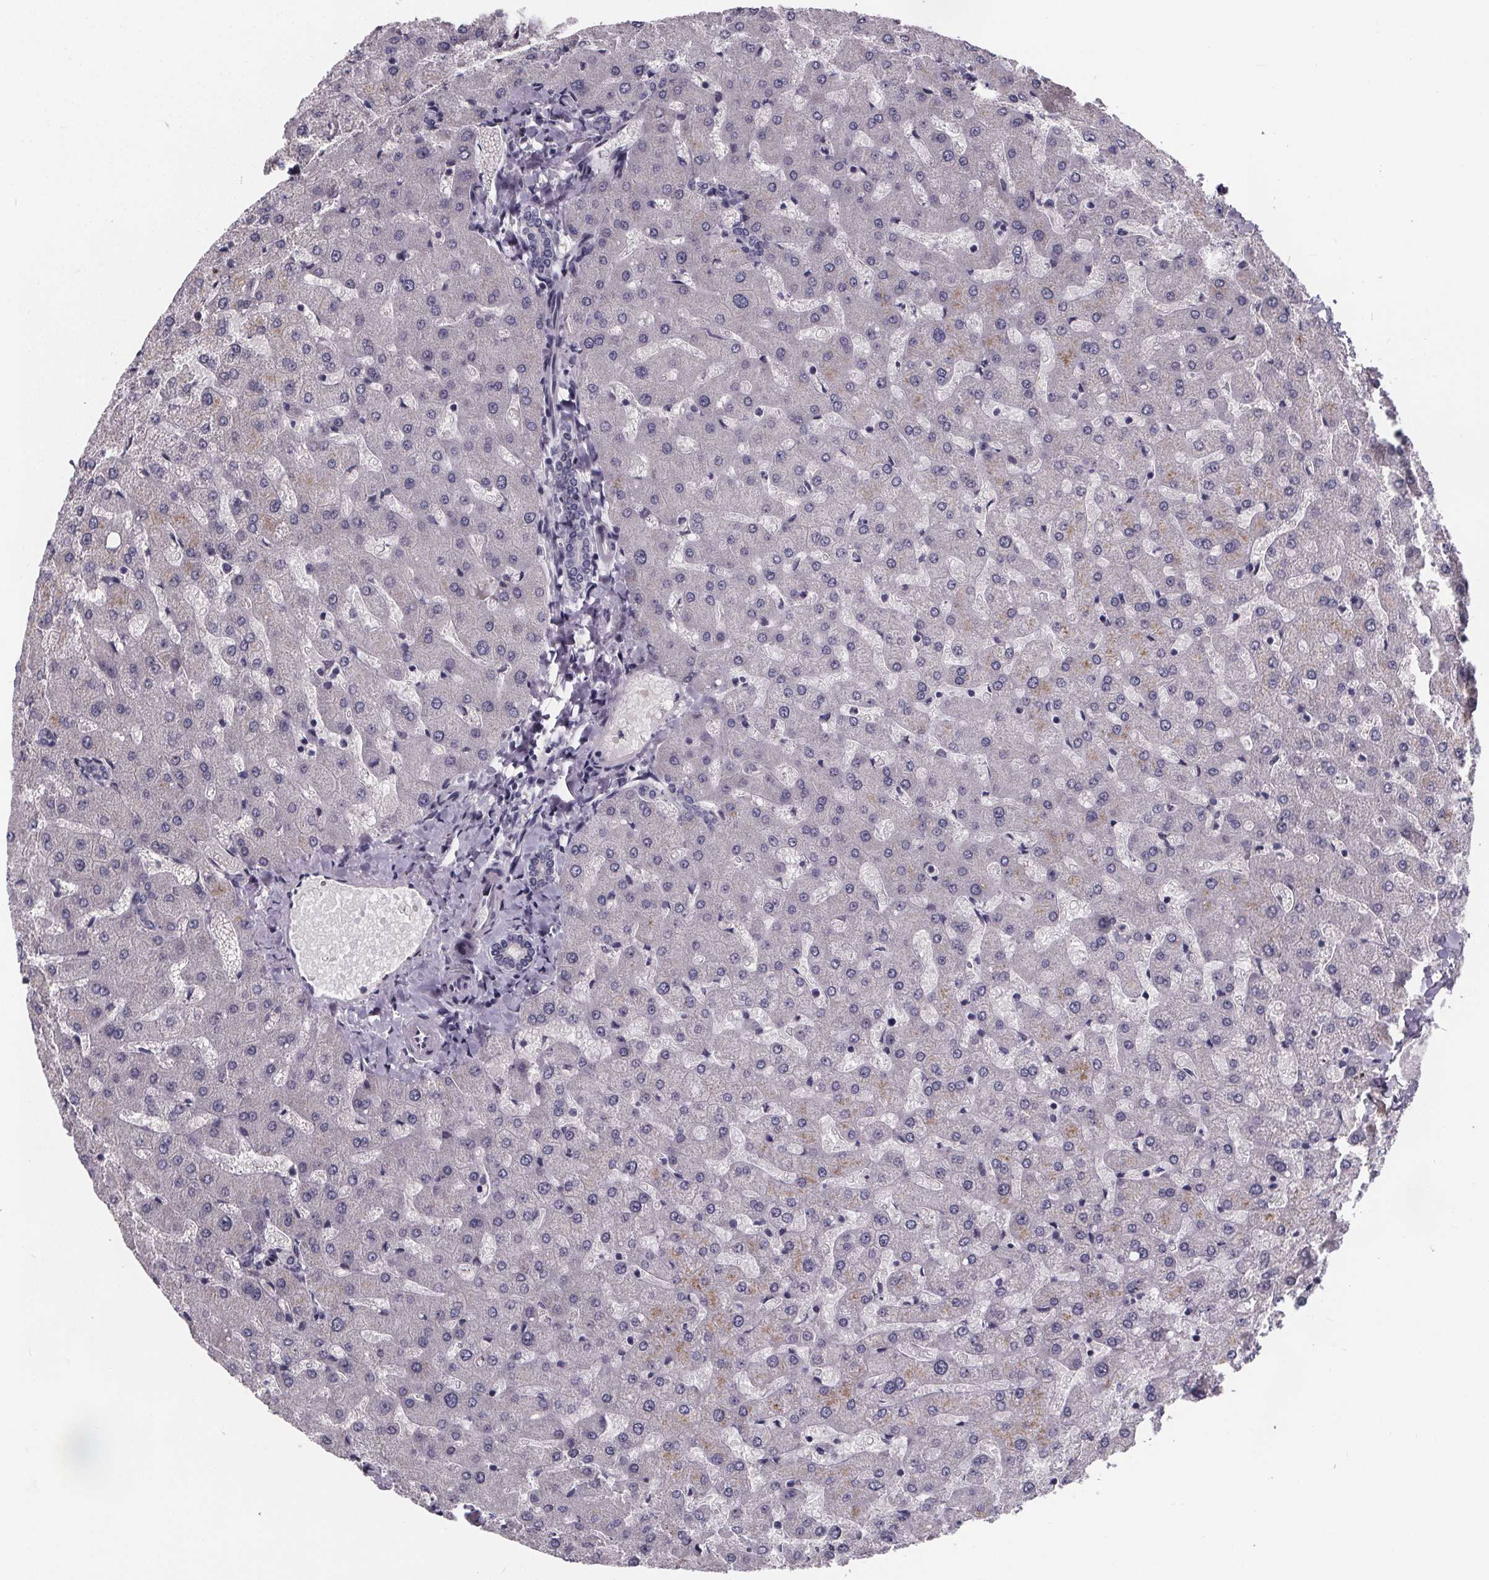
{"staining": {"intensity": "negative", "quantity": "none", "location": "none"}, "tissue": "liver", "cell_type": "Cholangiocytes", "image_type": "normal", "snomed": [{"axis": "morphology", "description": "Normal tissue, NOS"}, {"axis": "topography", "description": "Liver"}], "caption": "Image shows no significant protein staining in cholangiocytes of benign liver. (Stains: DAB IHC with hematoxylin counter stain, Microscopy: brightfield microscopy at high magnification).", "gene": "FAM181B", "patient": {"sex": "female", "age": 50}}